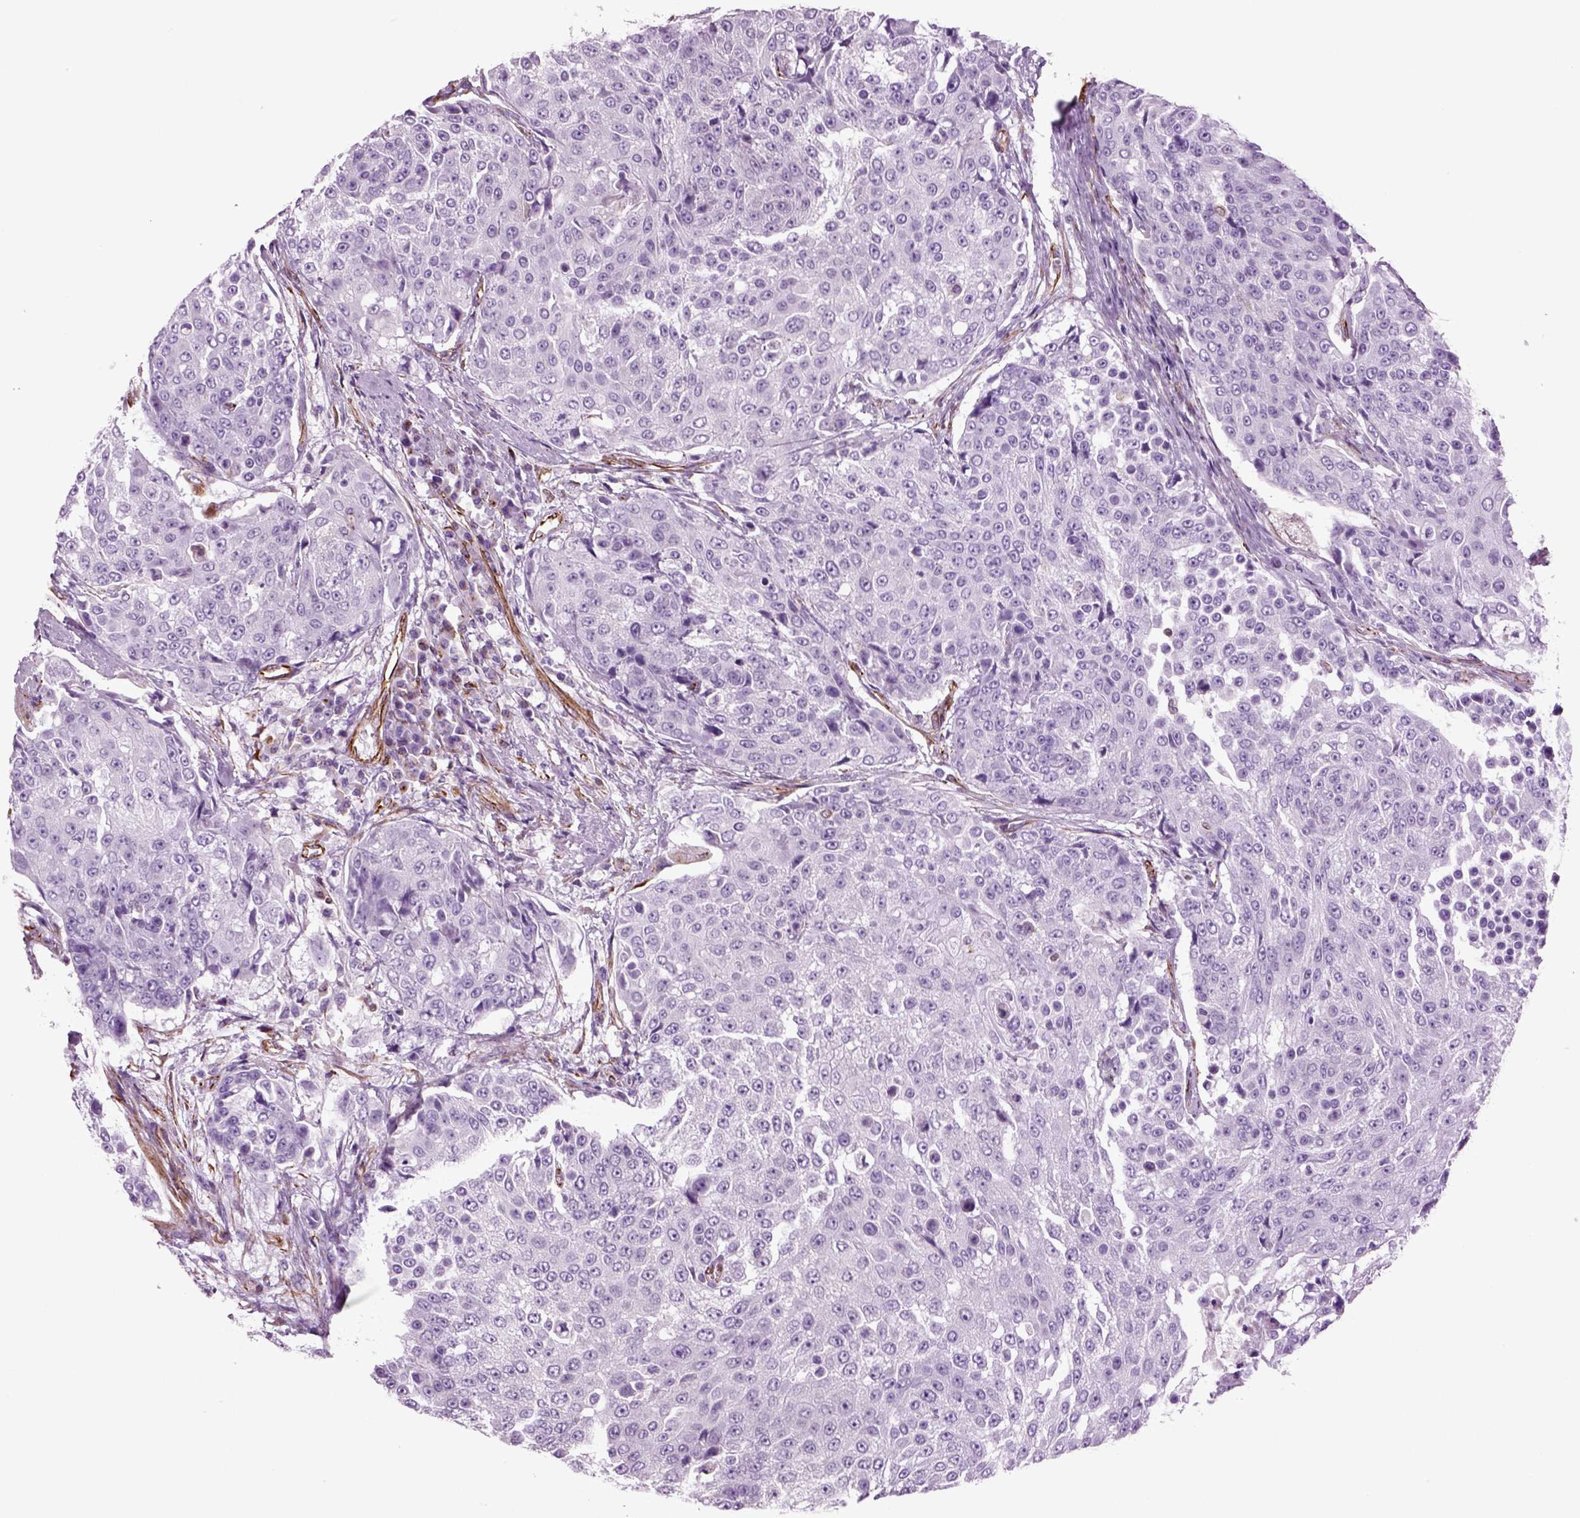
{"staining": {"intensity": "negative", "quantity": "none", "location": "none"}, "tissue": "urothelial cancer", "cell_type": "Tumor cells", "image_type": "cancer", "snomed": [{"axis": "morphology", "description": "Urothelial carcinoma, High grade"}, {"axis": "topography", "description": "Urinary bladder"}], "caption": "Human high-grade urothelial carcinoma stained for a protein using IHC reveals no expression in tumor cells.", "gene": "ACER3", "patient": {"sex": "female", "age": 63}}